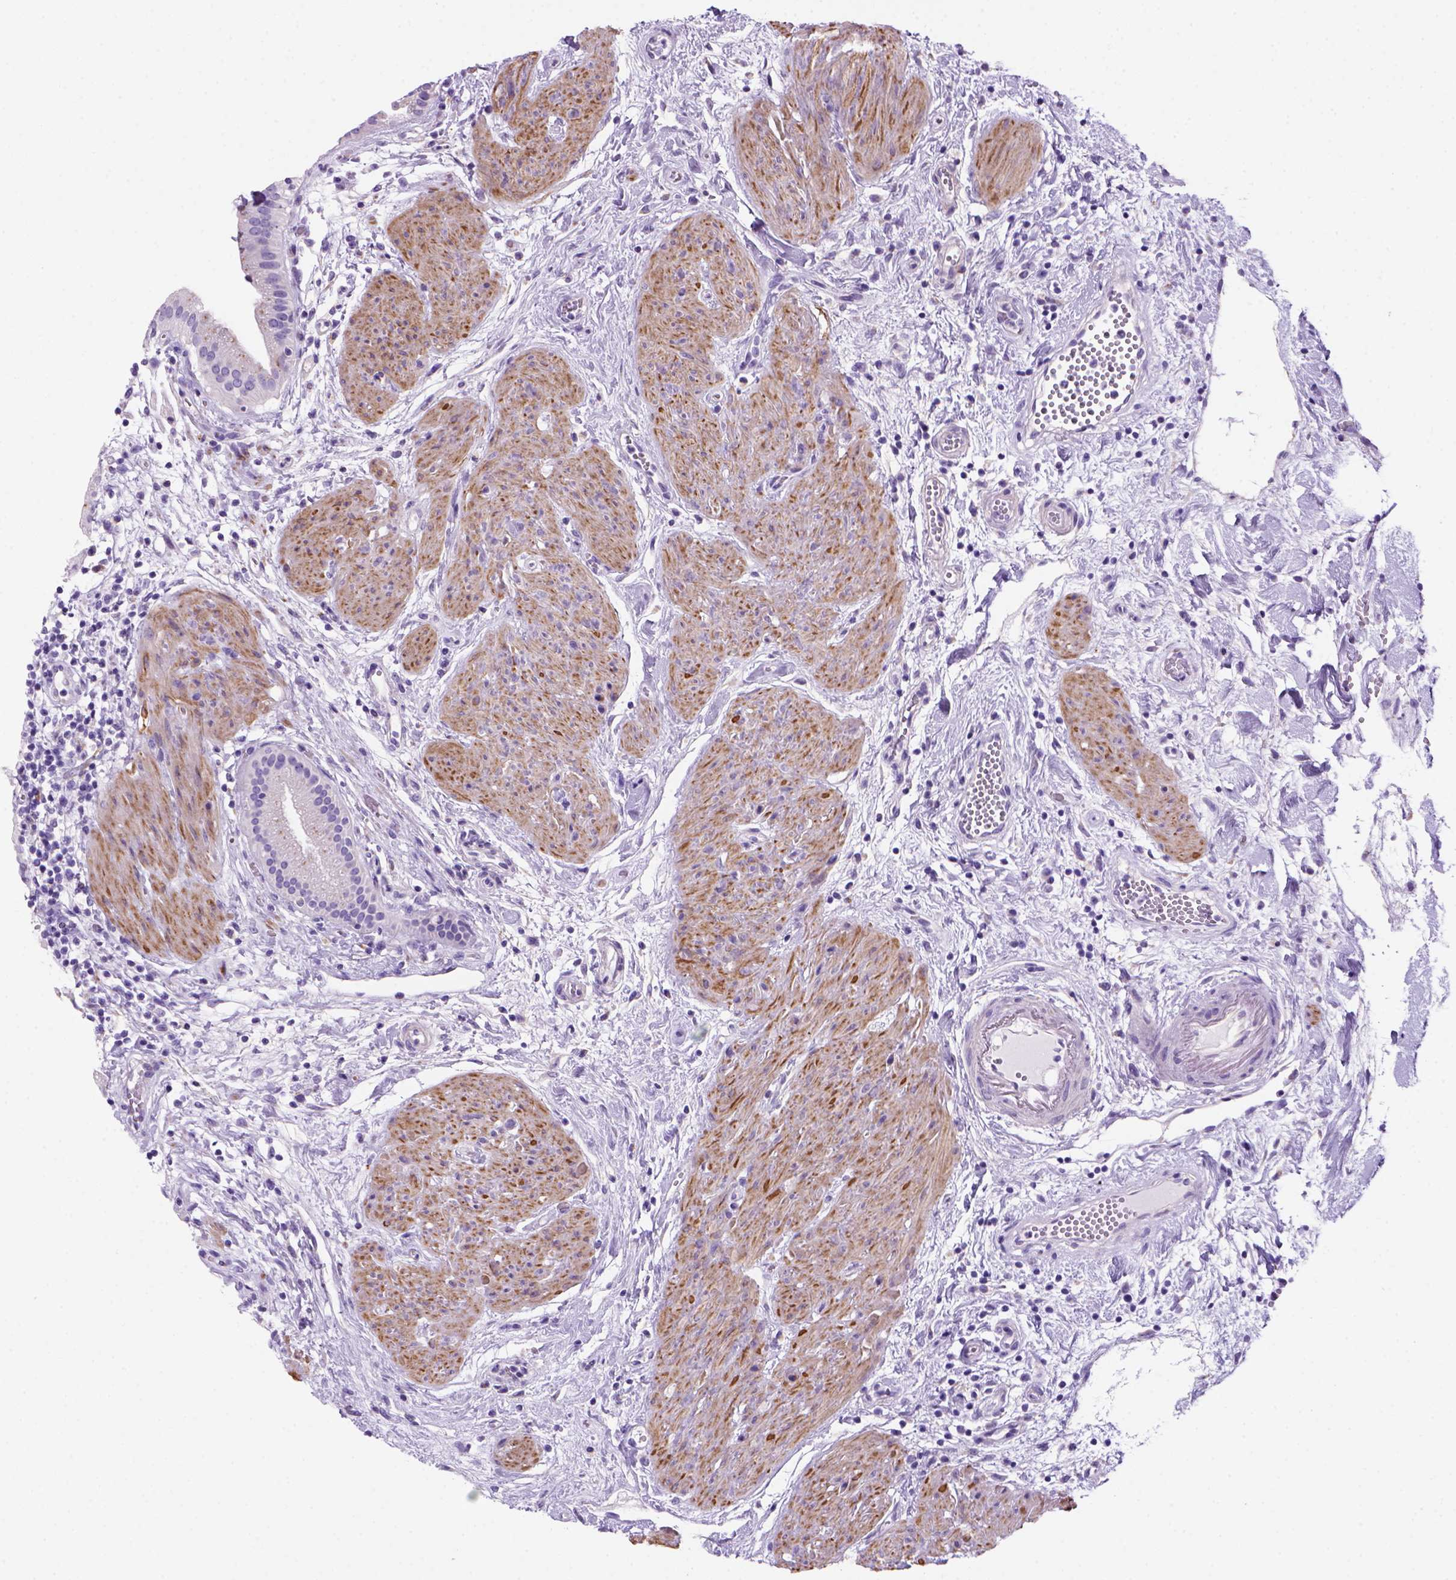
{"staining": {"intensity": "negative", "quantity": "none", "location": "none"}, "tissue": "gallbladder", "cell_type": "Glandular cells", "image_type": "normal", "snomed": [{"axis": "morphology", "description": "Normal tissue, NOS"}, {"axis": "topography", "description": "Gallbladder"}], "caption": "IHC photomicrograph of normal gallbladder: gallbladder stained with DAB exhibits no significant protein staining in glandular cells.", "gene": "ARHGEF33", "patient": {"sex": "female", "age": 65}}